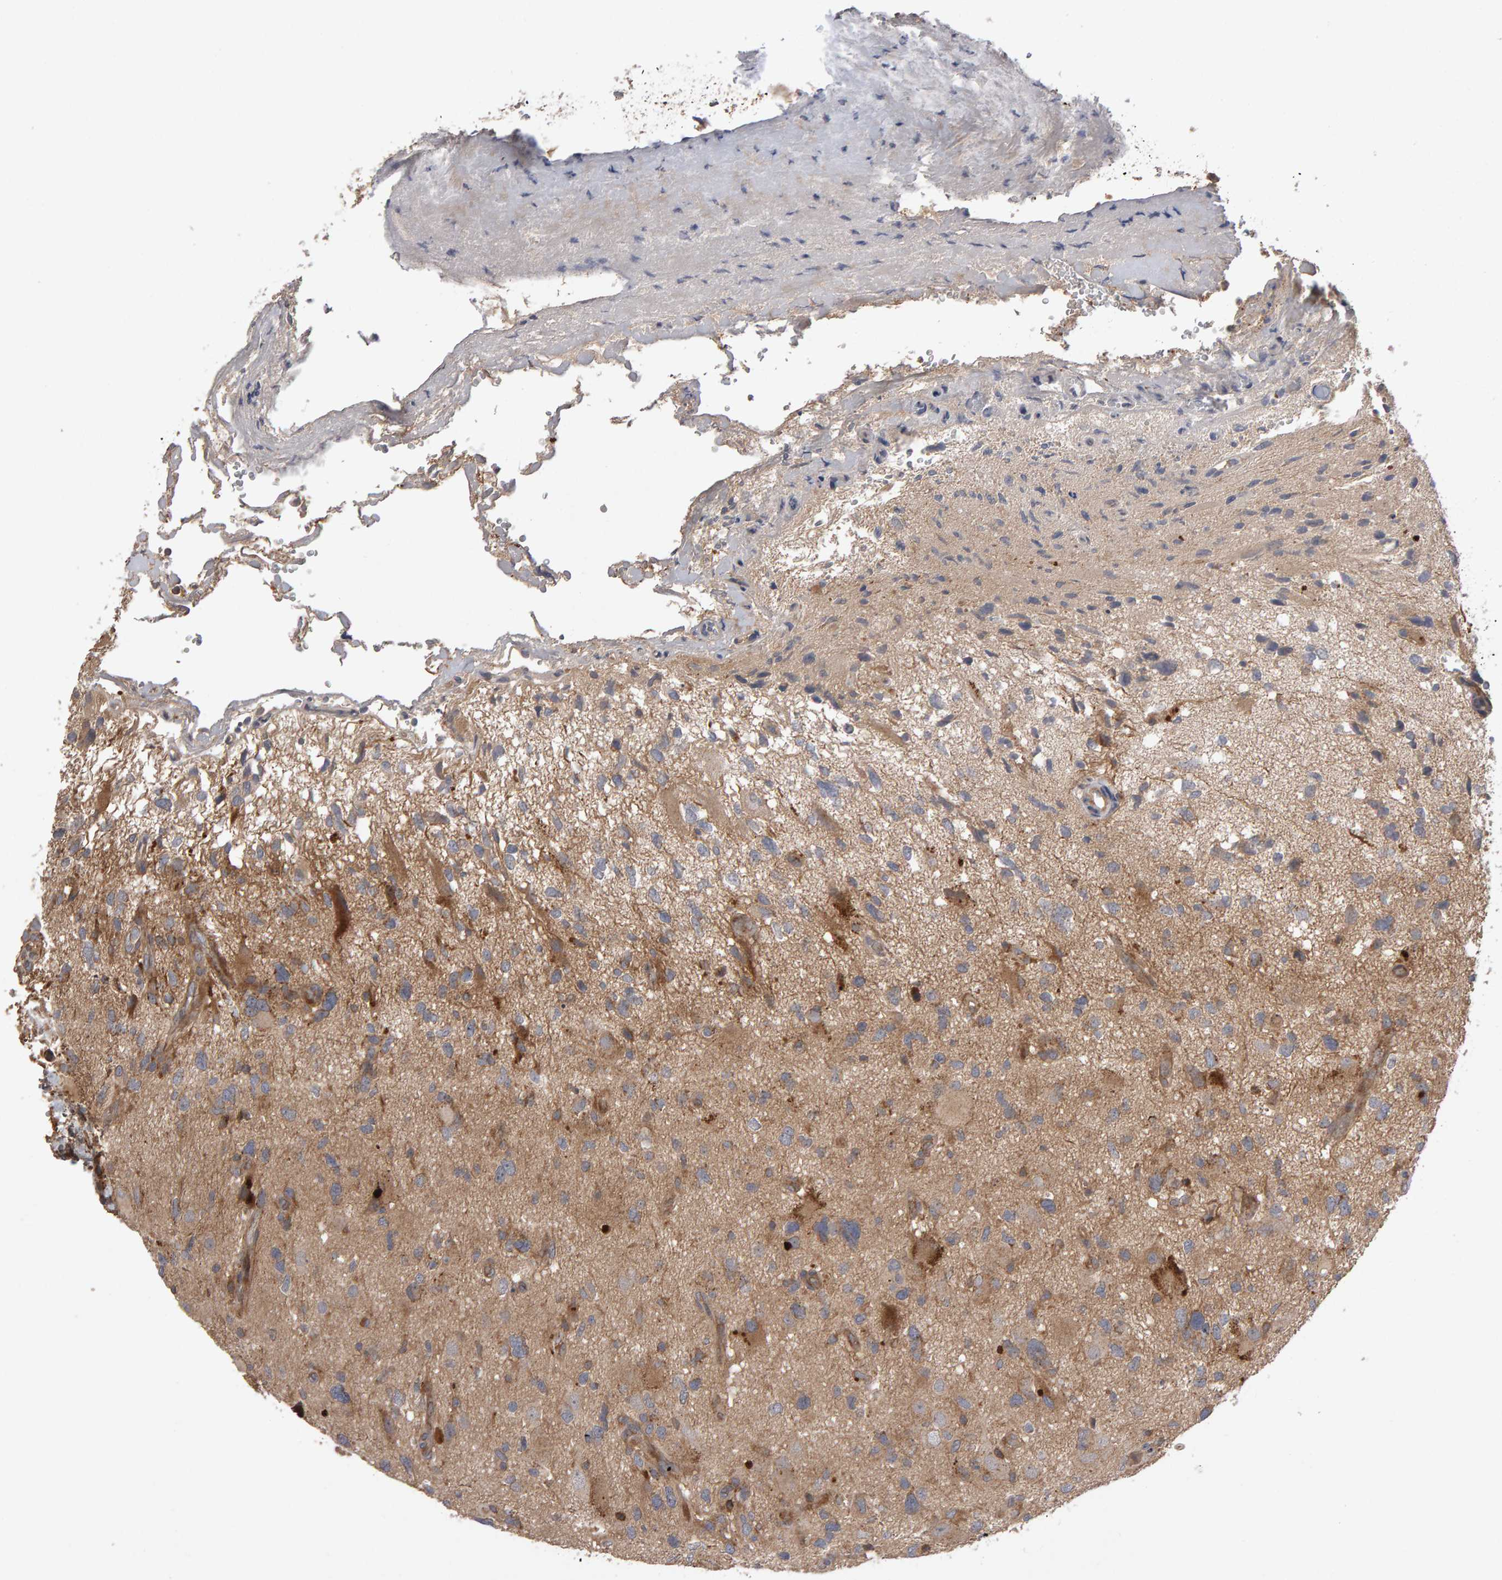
{"staining": {"intensity": "weak", "quantity": ">75%", "location": "cytoplasmic/membranous"}, "tissue": "glioma", "cell_type": "Tumor cells", "image_type": "cancer", "snomed": [{"axis": "morphology", "description": "Glioma, malignant, High grade"}, {"axis": "topography", "description": "Brain"}], "caption": "The photomicrograph displays immunohistochemical staining of malignant glioma (high-grade). There is weak cytoplasmic/membranous positivity is identified in about >75% of tumor cells.", "gene": "PGS1", "patient": {"sex": "male", "age": 33}}